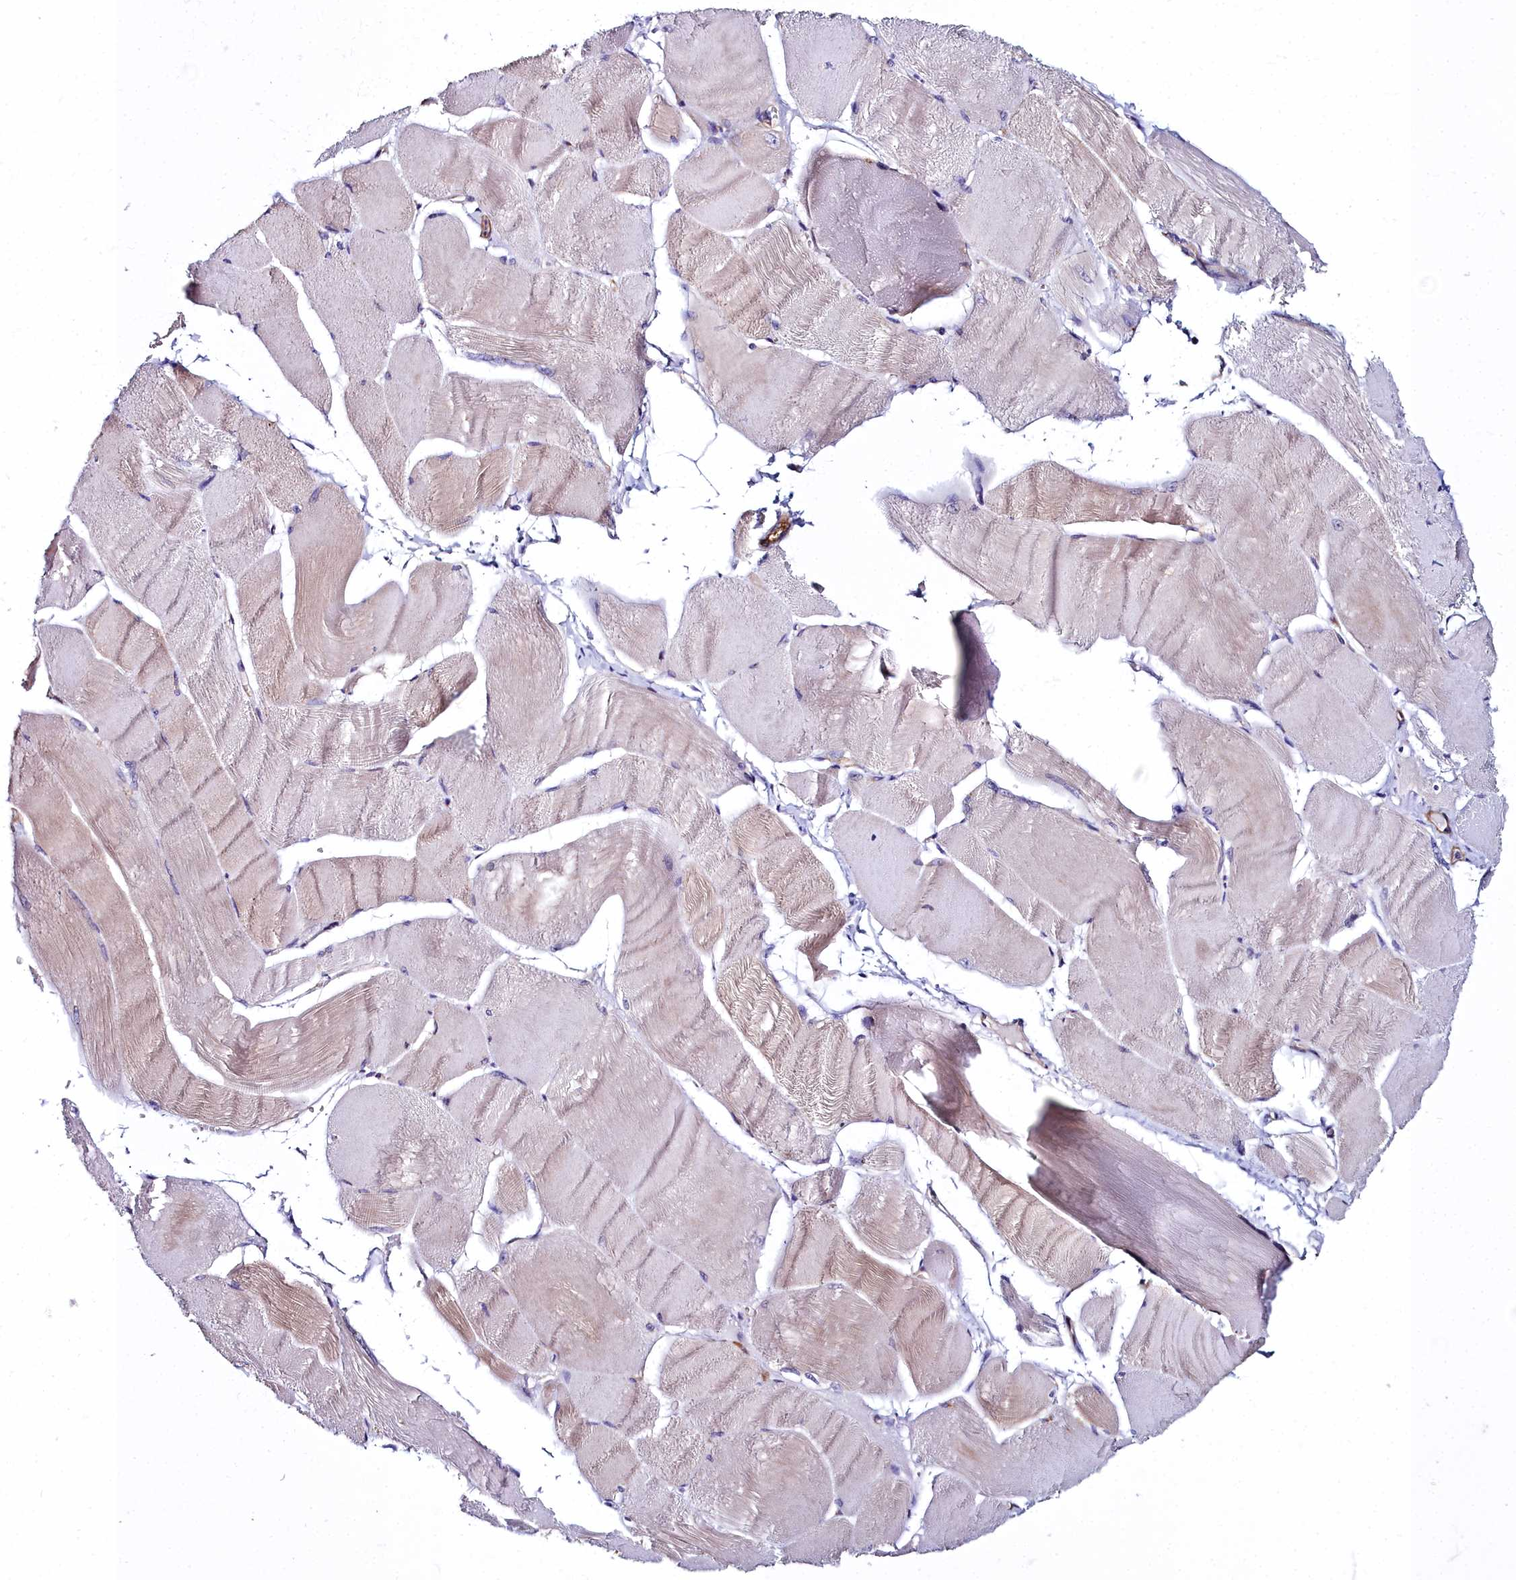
{"staining": {"intensity": "weak", "quantity": "25%-75%", "location": "cytoplasmic/membranous"}, "tissue": "skeletal muscle", "cell_type": "Myocytes", "image_type": "normal", "snomed": [{"axis": "morphology", "description": "Normal tissue, NOS"}, {"axis": "morphology", "description": "Basal cell carcinoma"}, {"axis": "topography", "description": "Skeletal muscle"}], "caption": "Skeletal muscle stained with immunohistochemistry (IHC) exhibits weak cytoplasmic/membranous positivity in about 25%-75% of myocytes. (Brightfield microscopy of DAB IHC at high magnification).", "gene": "FADS3", "patient": {"sex": "female", "age": 64}}